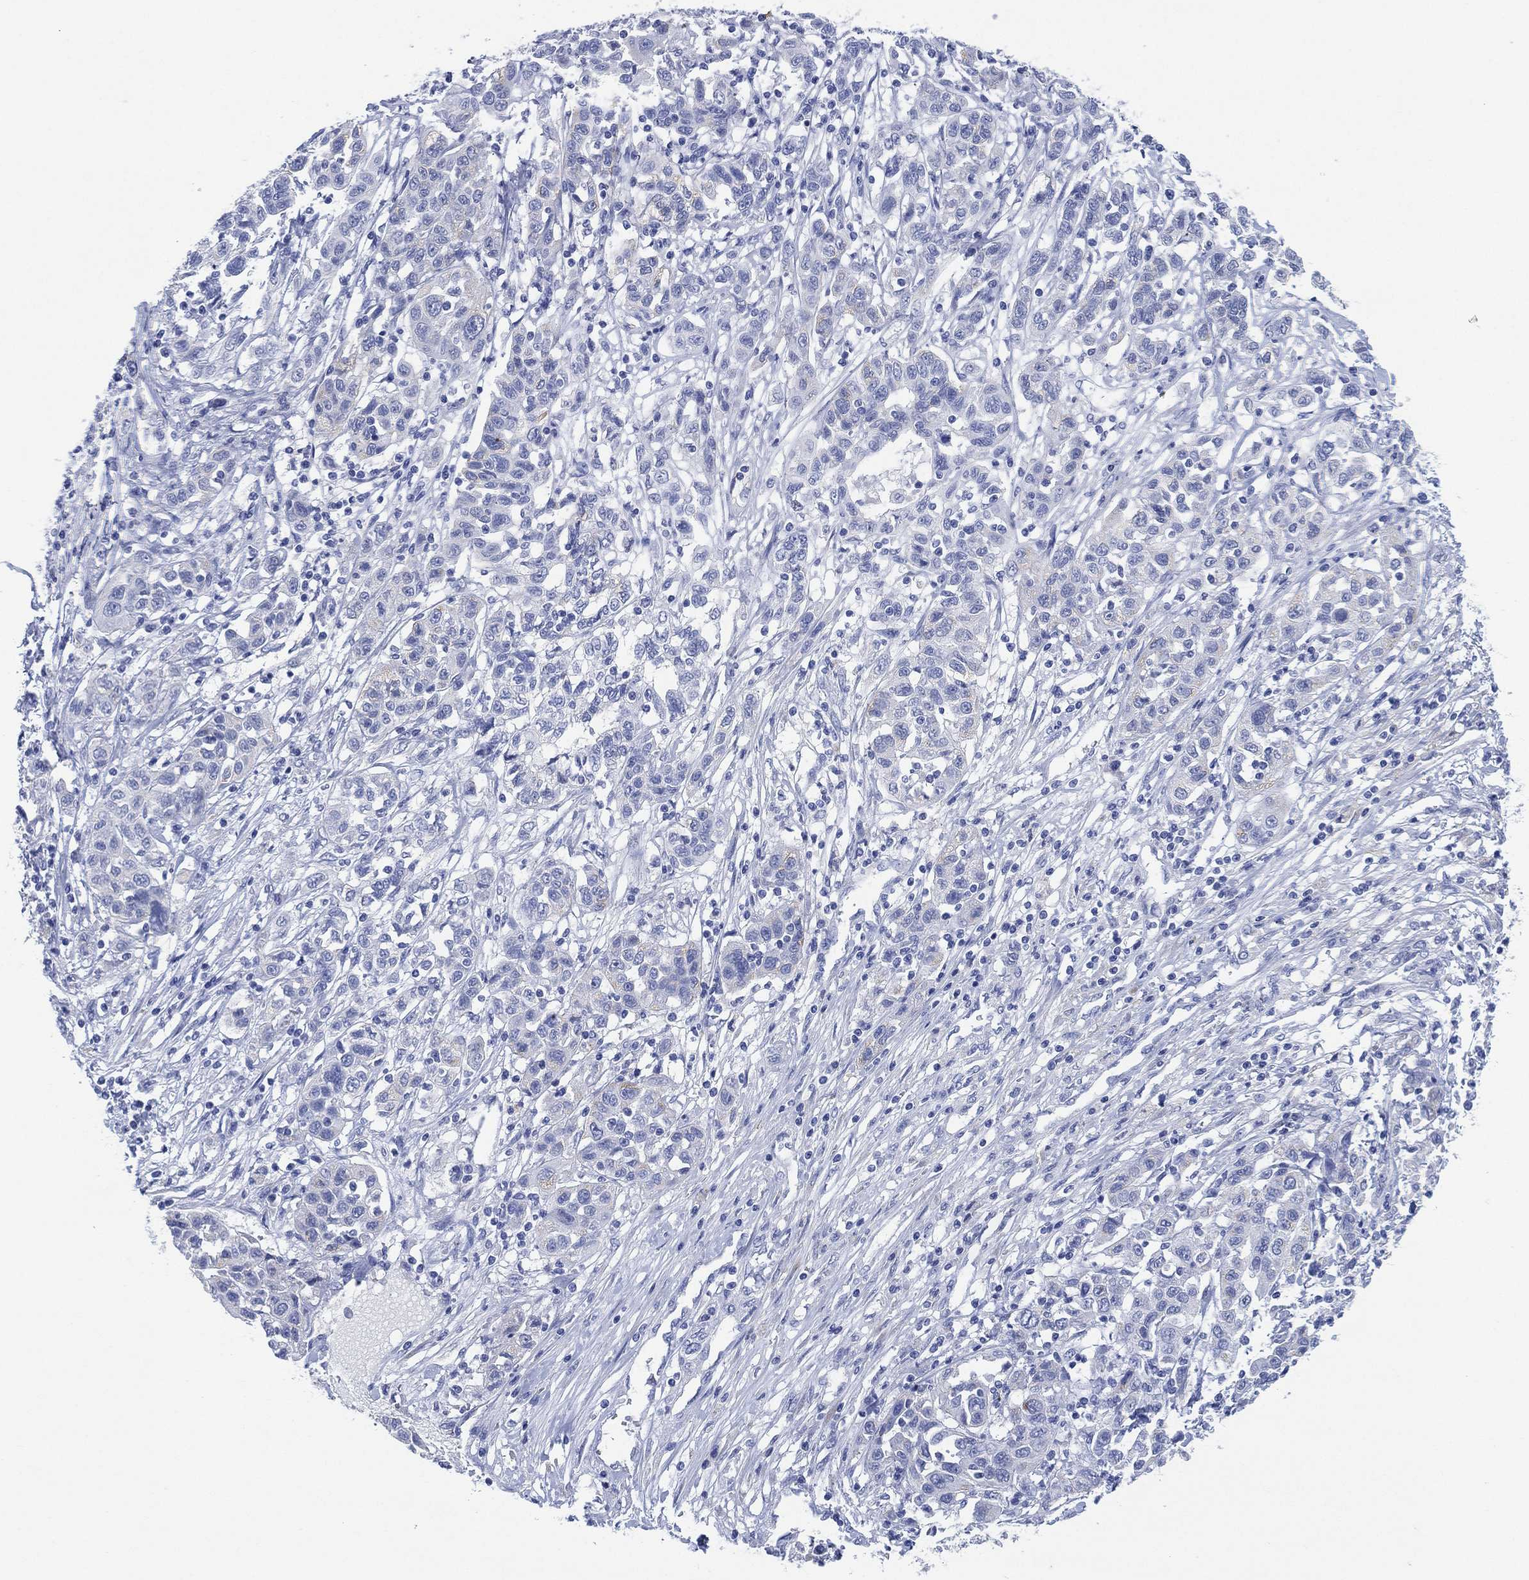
{"staining": {"intensity": "negative", "quantity": "none", "location": "none"}, "tissue": "liver cancer", "cell_type": "Tumor cells", "image_type": "cancer", "snomed": [{"axis": "morphology", "description": "Adenocarcinoma, NOS"}, {"axis": "morphology", "description": "Cholangiocarcinoma"}, {"axis": "topography", "description": "Liver"}], "caption": "A photomicrograph of liver cholangiocarcinoma stained for a protein demonstrates no brown staining in tumor cells.", "gene": "SLC9C2", "patient": {"sex": "male", "age": 64}}